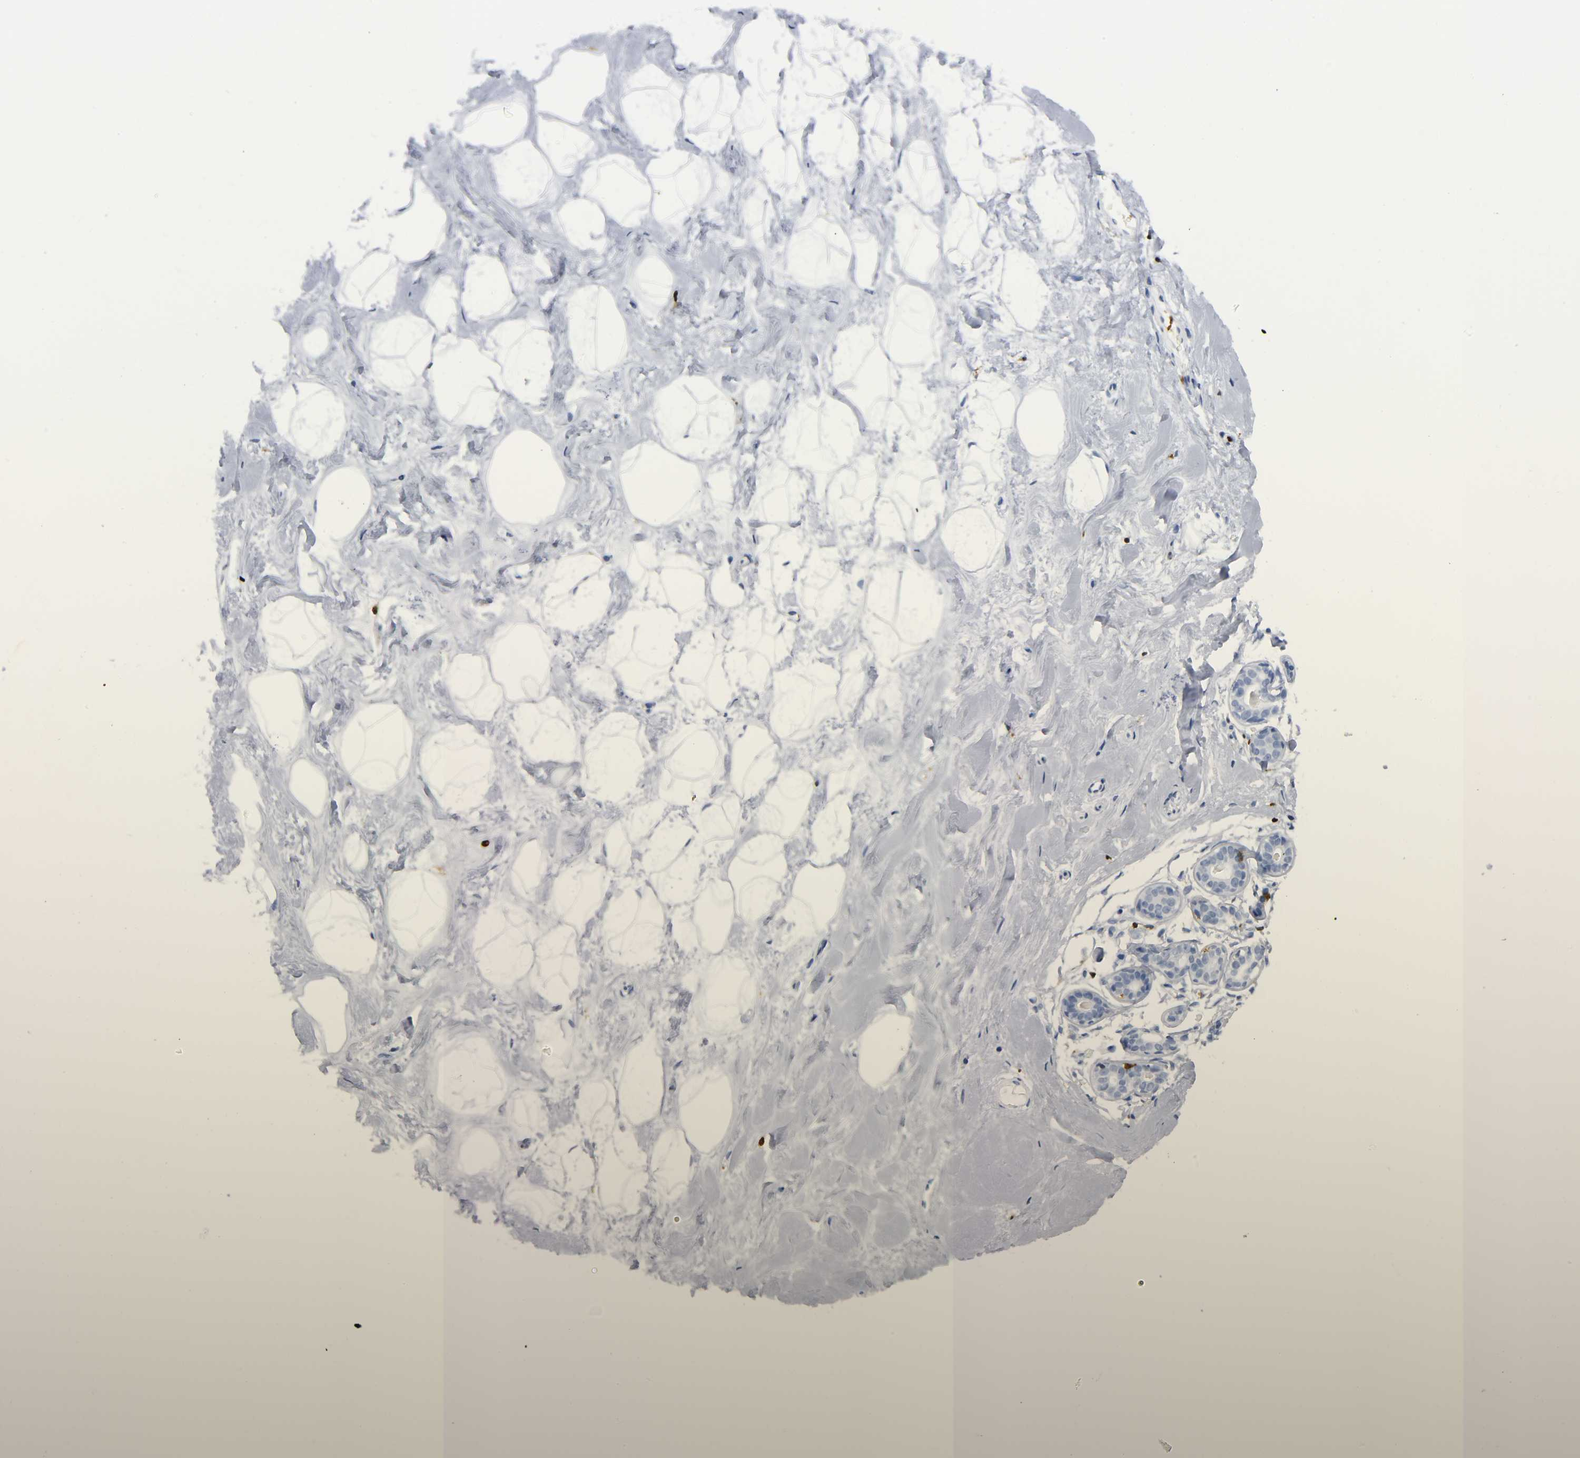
{"staining": {"intensity": "negative", "quantity": "none", "location": "none"}, "tissue": "breast", "cell_type": "Adipocytes", "image_type": "normal", "snomed": [{"axis": "morphology", "description": "Normal tissue, NOS"}, {"axis": "topography", "description": "Breast"}], "caption": "Adipocytes are negative for brown protein staining in benign breast. (Immunohistochemistry (ihc), brightfield microscopy, high magnification).", "gene": "DOK2", "patient": {"sex": "female", "age": 23}}